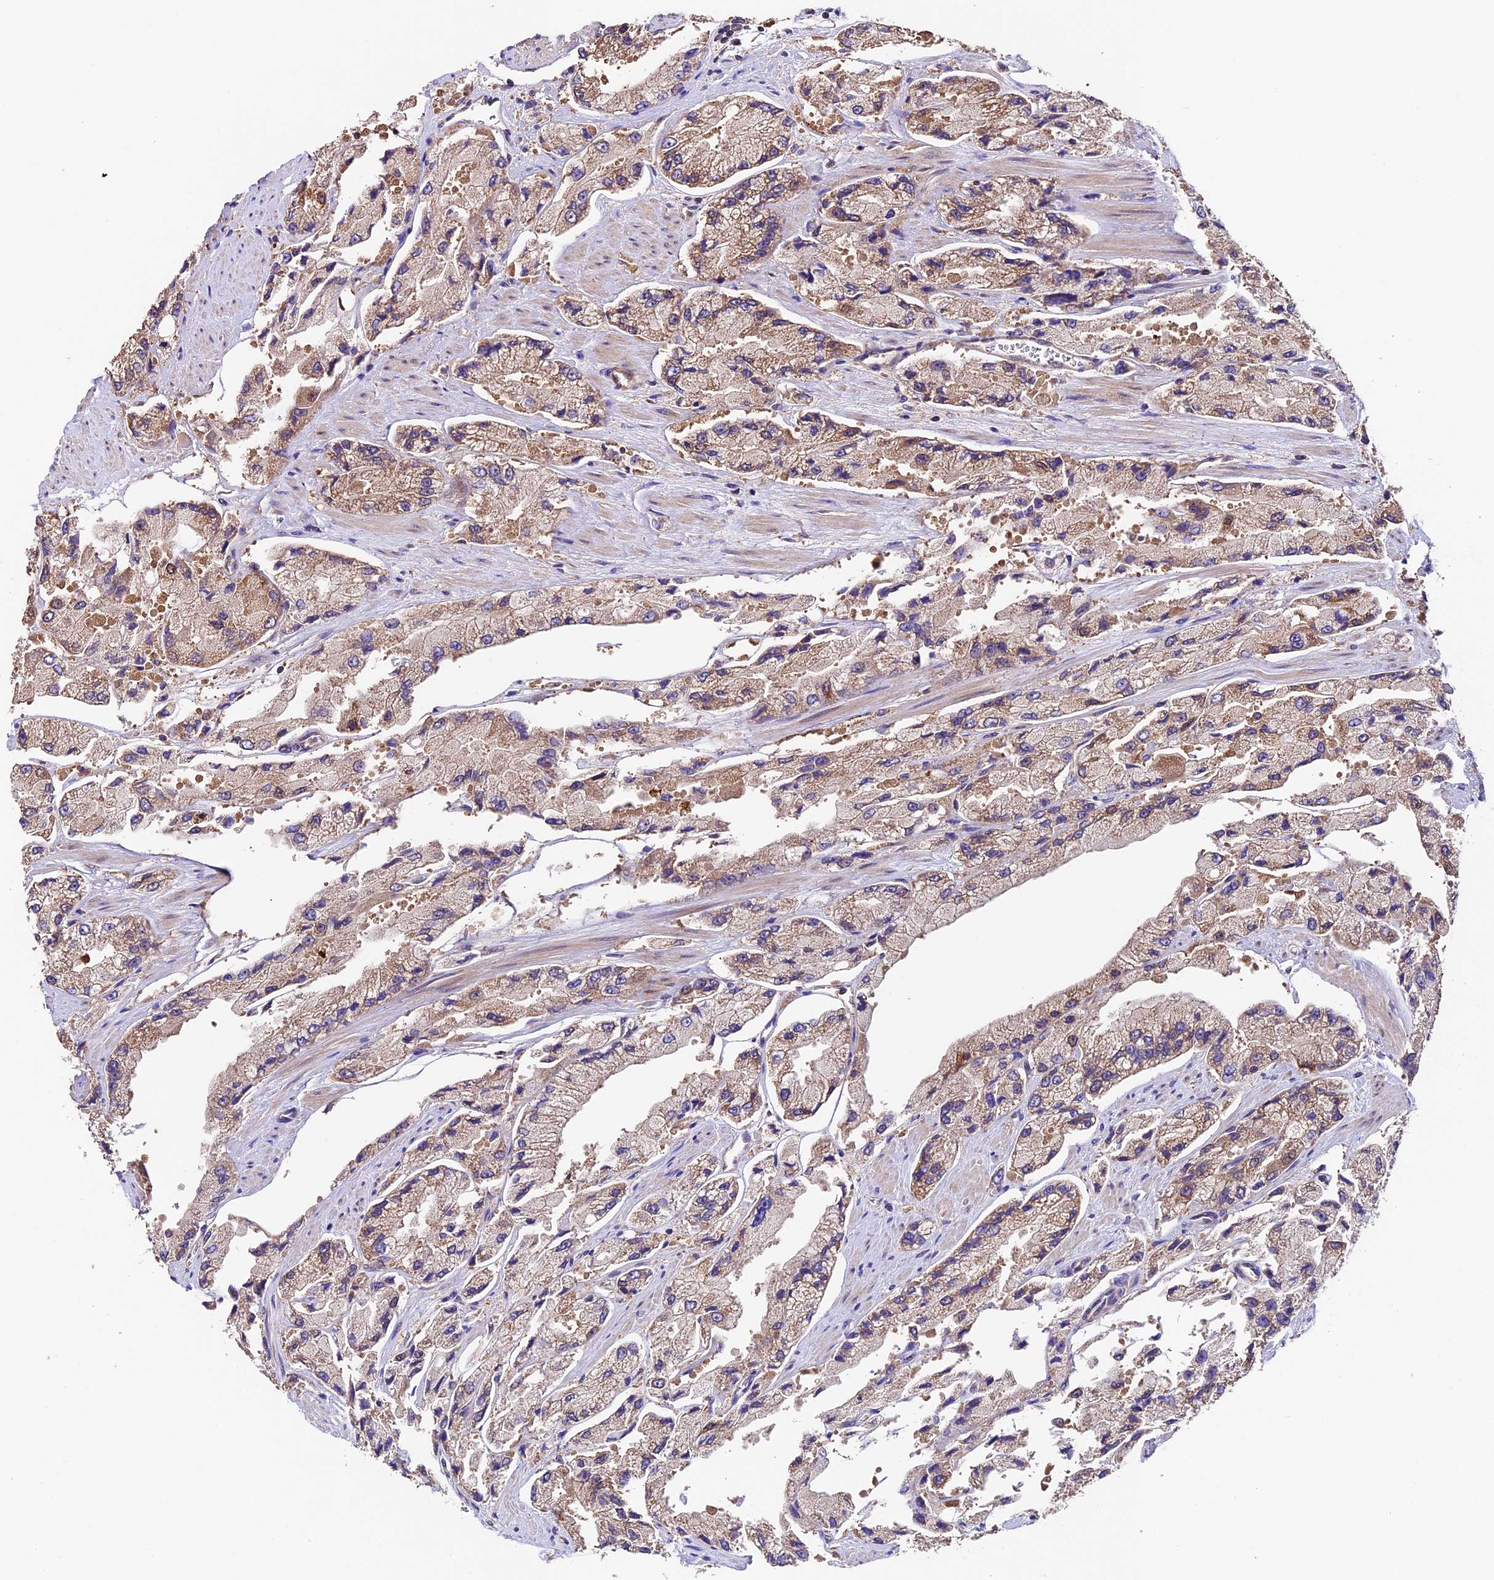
{"staining": {"intensity": "moderate", "quantity": "25%-75%", "location": "cytoplasmic/membranous"}, "tissue": "prostate cancer", "cell_type": "Tumor cells", "image_type": "cancer", "snomed": [{"axis": "morphology", "description": "Adenocarcinoma, High grade"}, {"axis": "topography", "description": "Prostate"}], "caption": "Approximately 25%-75% of tumor cells in human prostate cancer reveal moderate cytoplasmic/membranous protein positivity as visualized by brown immunohistochemical staining.", "gene": "SBNO2", "patient": {"sex": "male", "age": 58}}